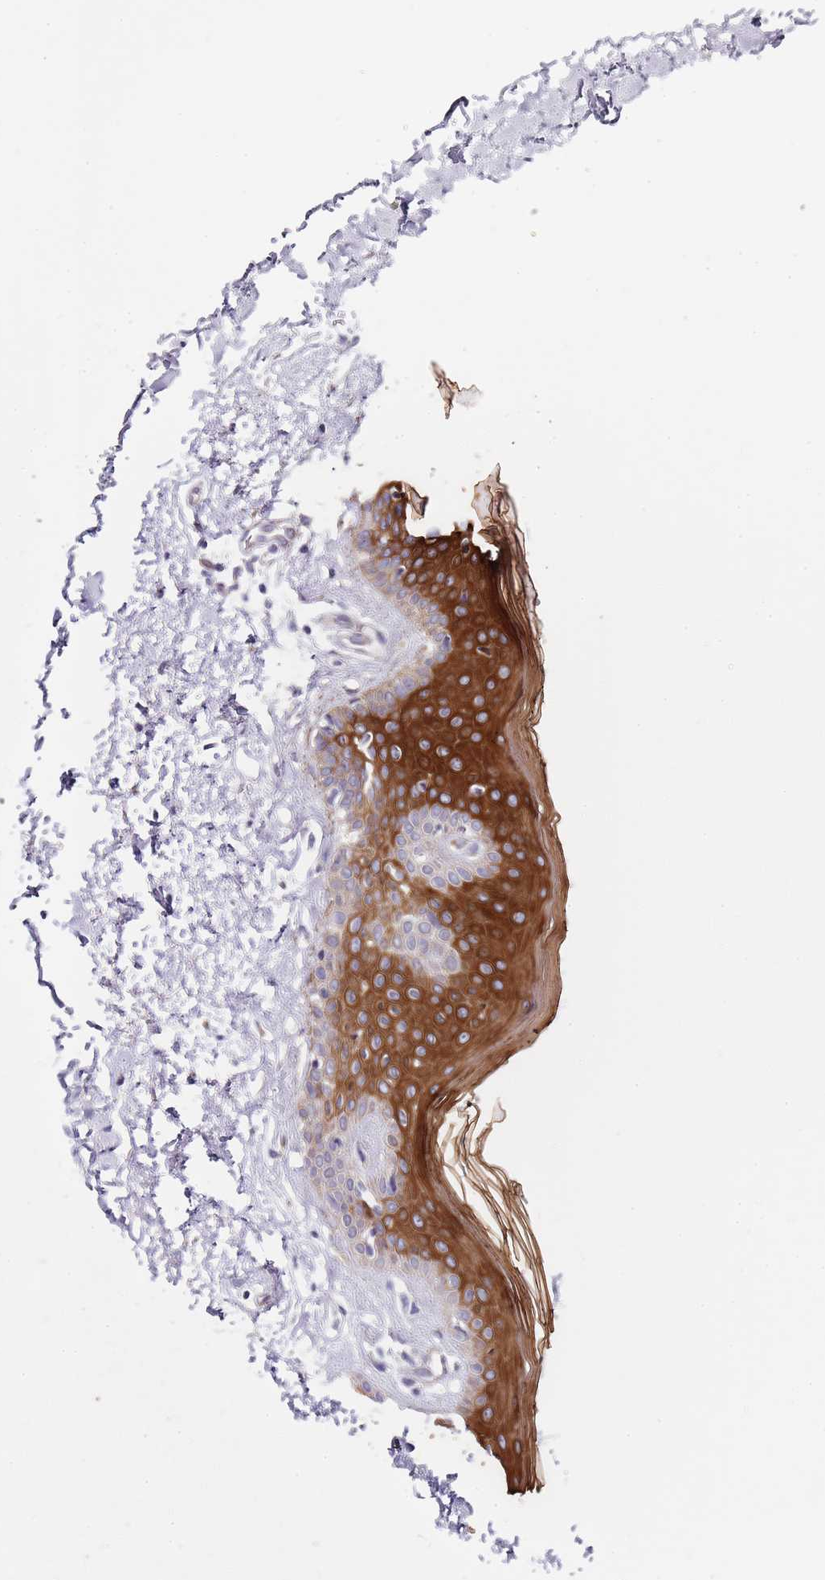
{"staining": {"intensity": "negative", "quantity": "none", "location": "none"}, "tissue": "skin", "cell_type": "Fibroblasts", "image_type": "normal", "snomed": [{"axis": "morphology", "description": "Normal tissue, NOS"}, {"axis": "topography", "description": "Skin"}], "caption": "A micrograph of skin stained for a protein shows no brown staining in fibroblasts. Nuclei are stained in blue.", "gene": "TBC1D9", "patient": {"sex": "female", "age": 64}}